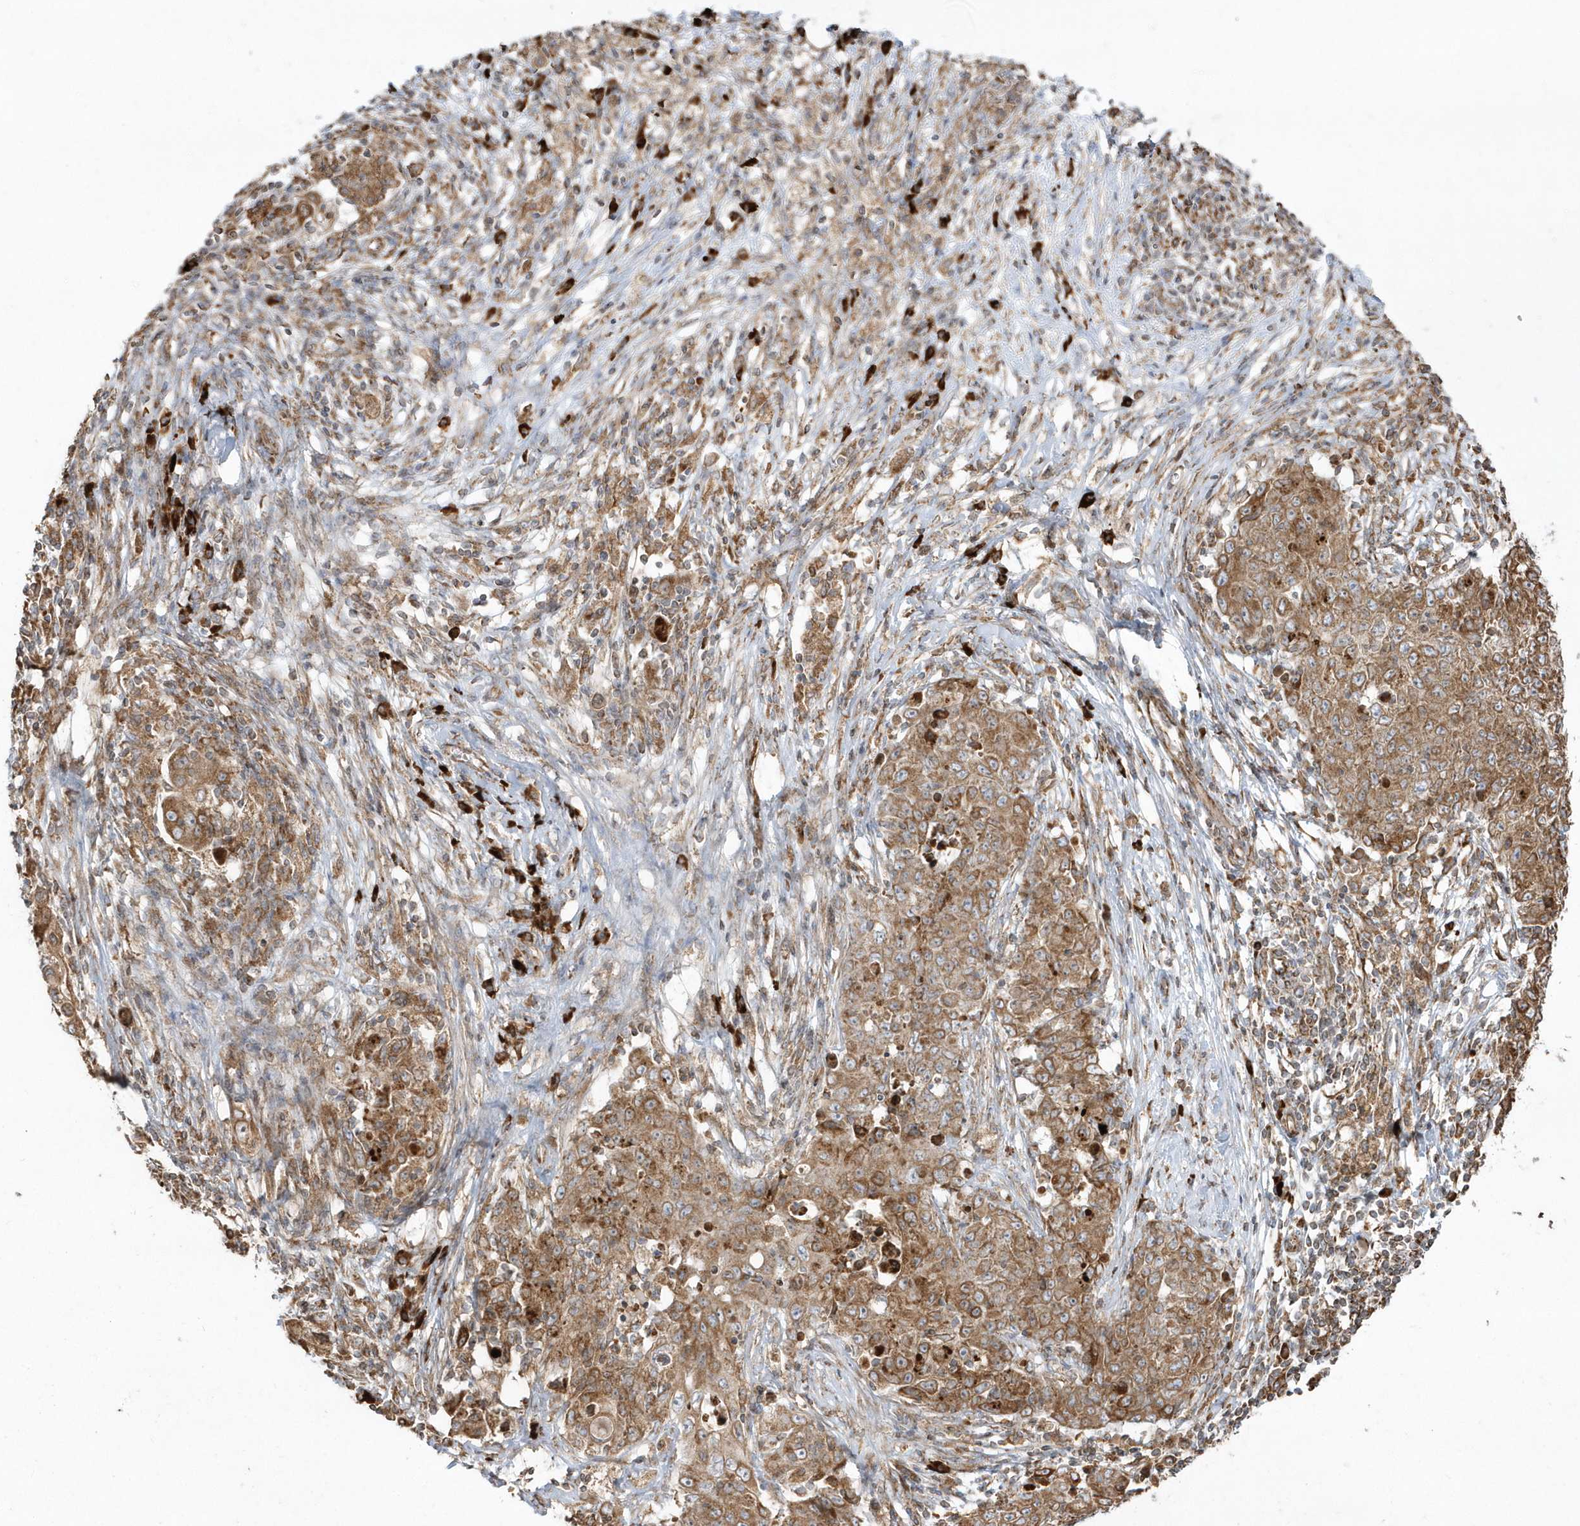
{"staining": {"intensity": "moderate", "quantity": ">75%", "location": "cytoplasmic/membranous"}, "tissue": "ovarian cancer", "cell_type": "Tumor cells", "image_type": "cancer", "snomed": [{"axis": "morphology", "description": "Carcinoma, endometroid"}, {"axis": "topography", "description": "Ovary"}], "caption": "IHC image of endometroid carcinoma (ovarian) stained for a protein (brown), which demonstrates medium levels of moderate cytoplasmic/membranous expression in approximately >75% of tumor cells.", "gene": "SH3BP2", "patient": {"sex": "female", "age": 42}}